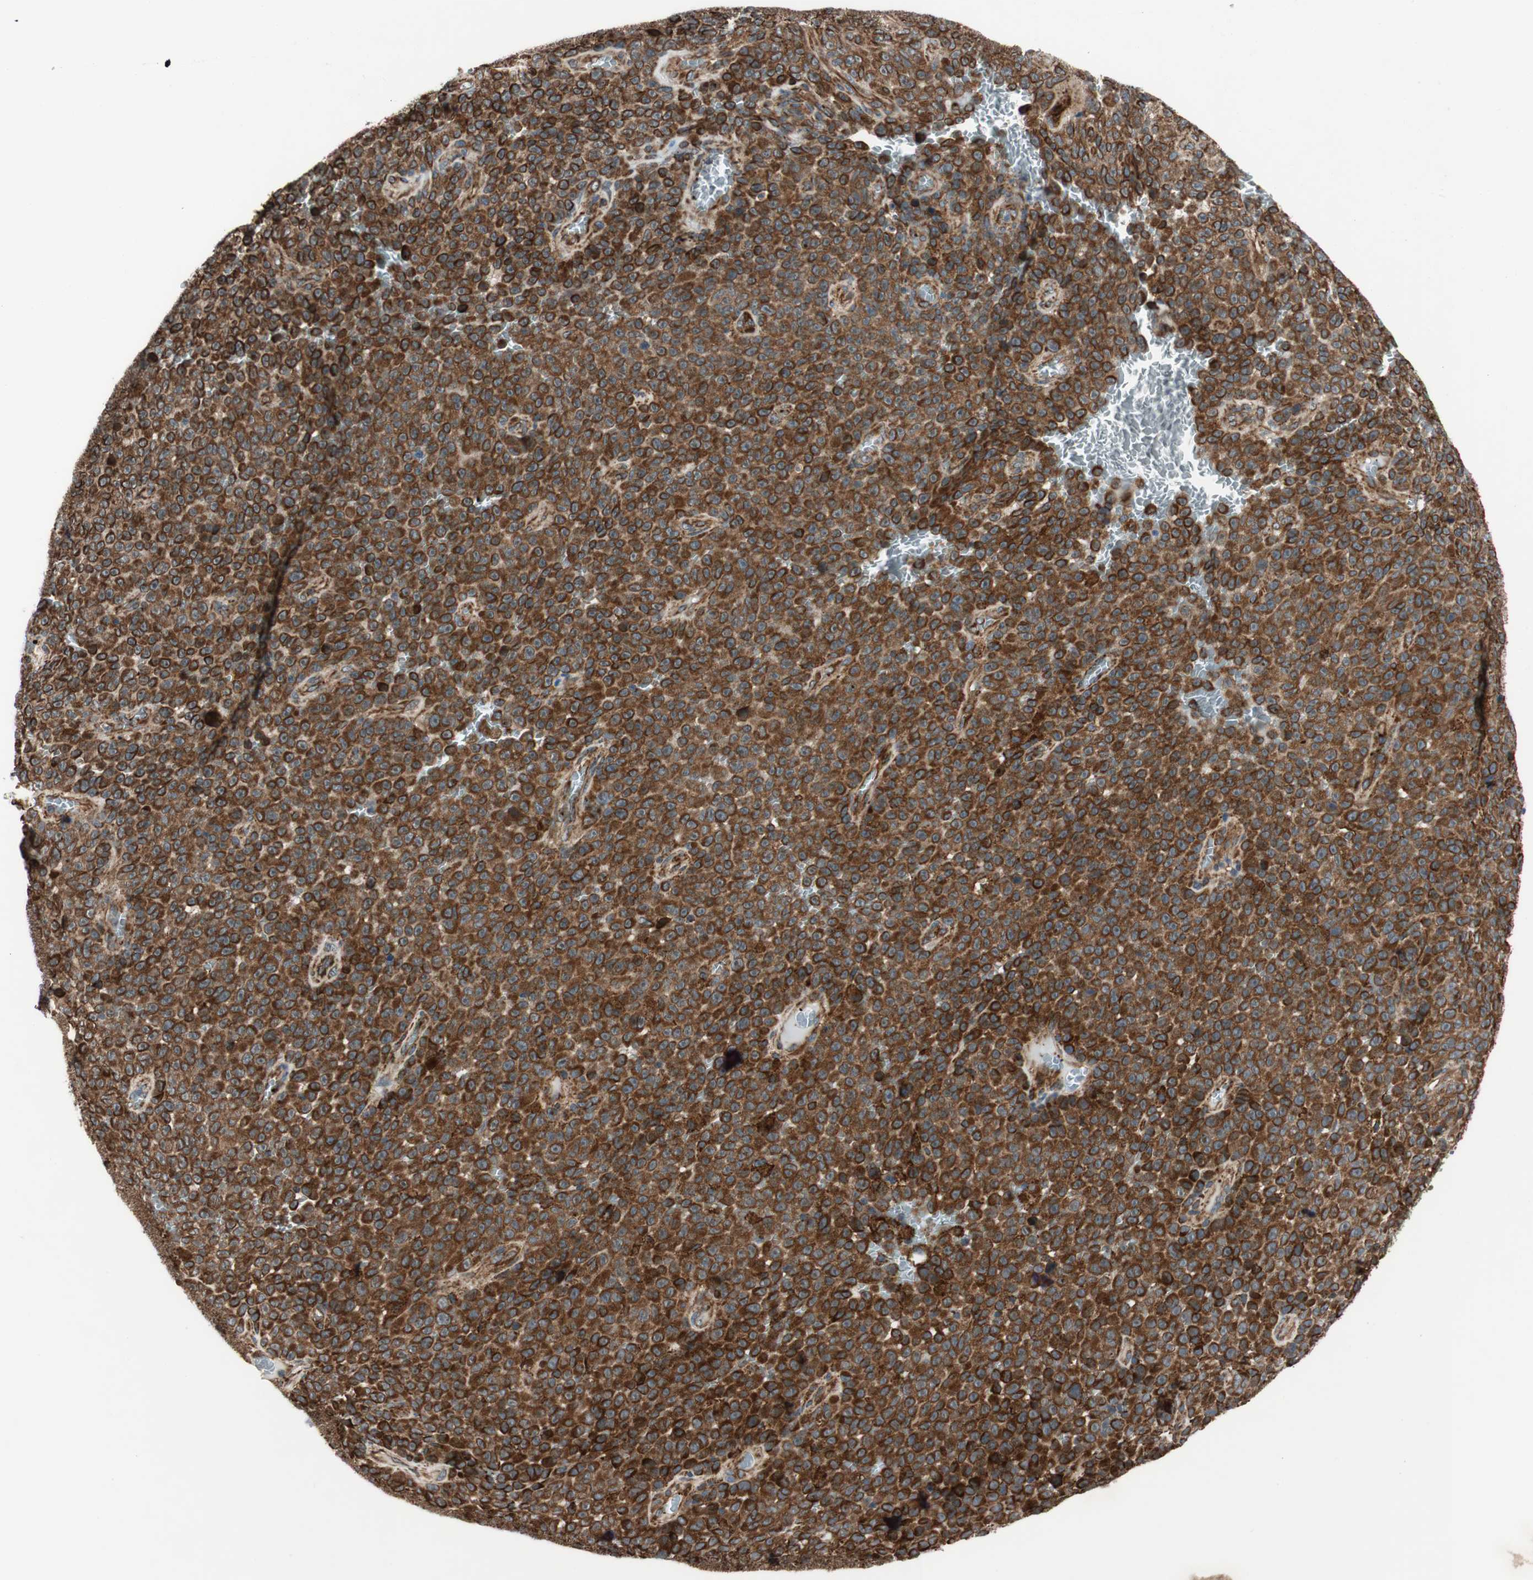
{"staining": {"intensity": "strong", "quantity": ">75%", "location": "cytoplasmic/membranous"}, "tissue": "melanoma", "cell_type": "Tumor cells", "image_type": "cancer", "snomed": [{"axis": "morphology", "description": "Malignant melanoma, NOS"}, {"axis": "topography", "description": "Skin"}], "caption": "IHC of malignant melanoma shows high levels of strong cytoplasmic/membranous positivity in about >75% of tumor cells.", "gene": "AKAP1", "patient": {"sex": "female", "age": 82}}